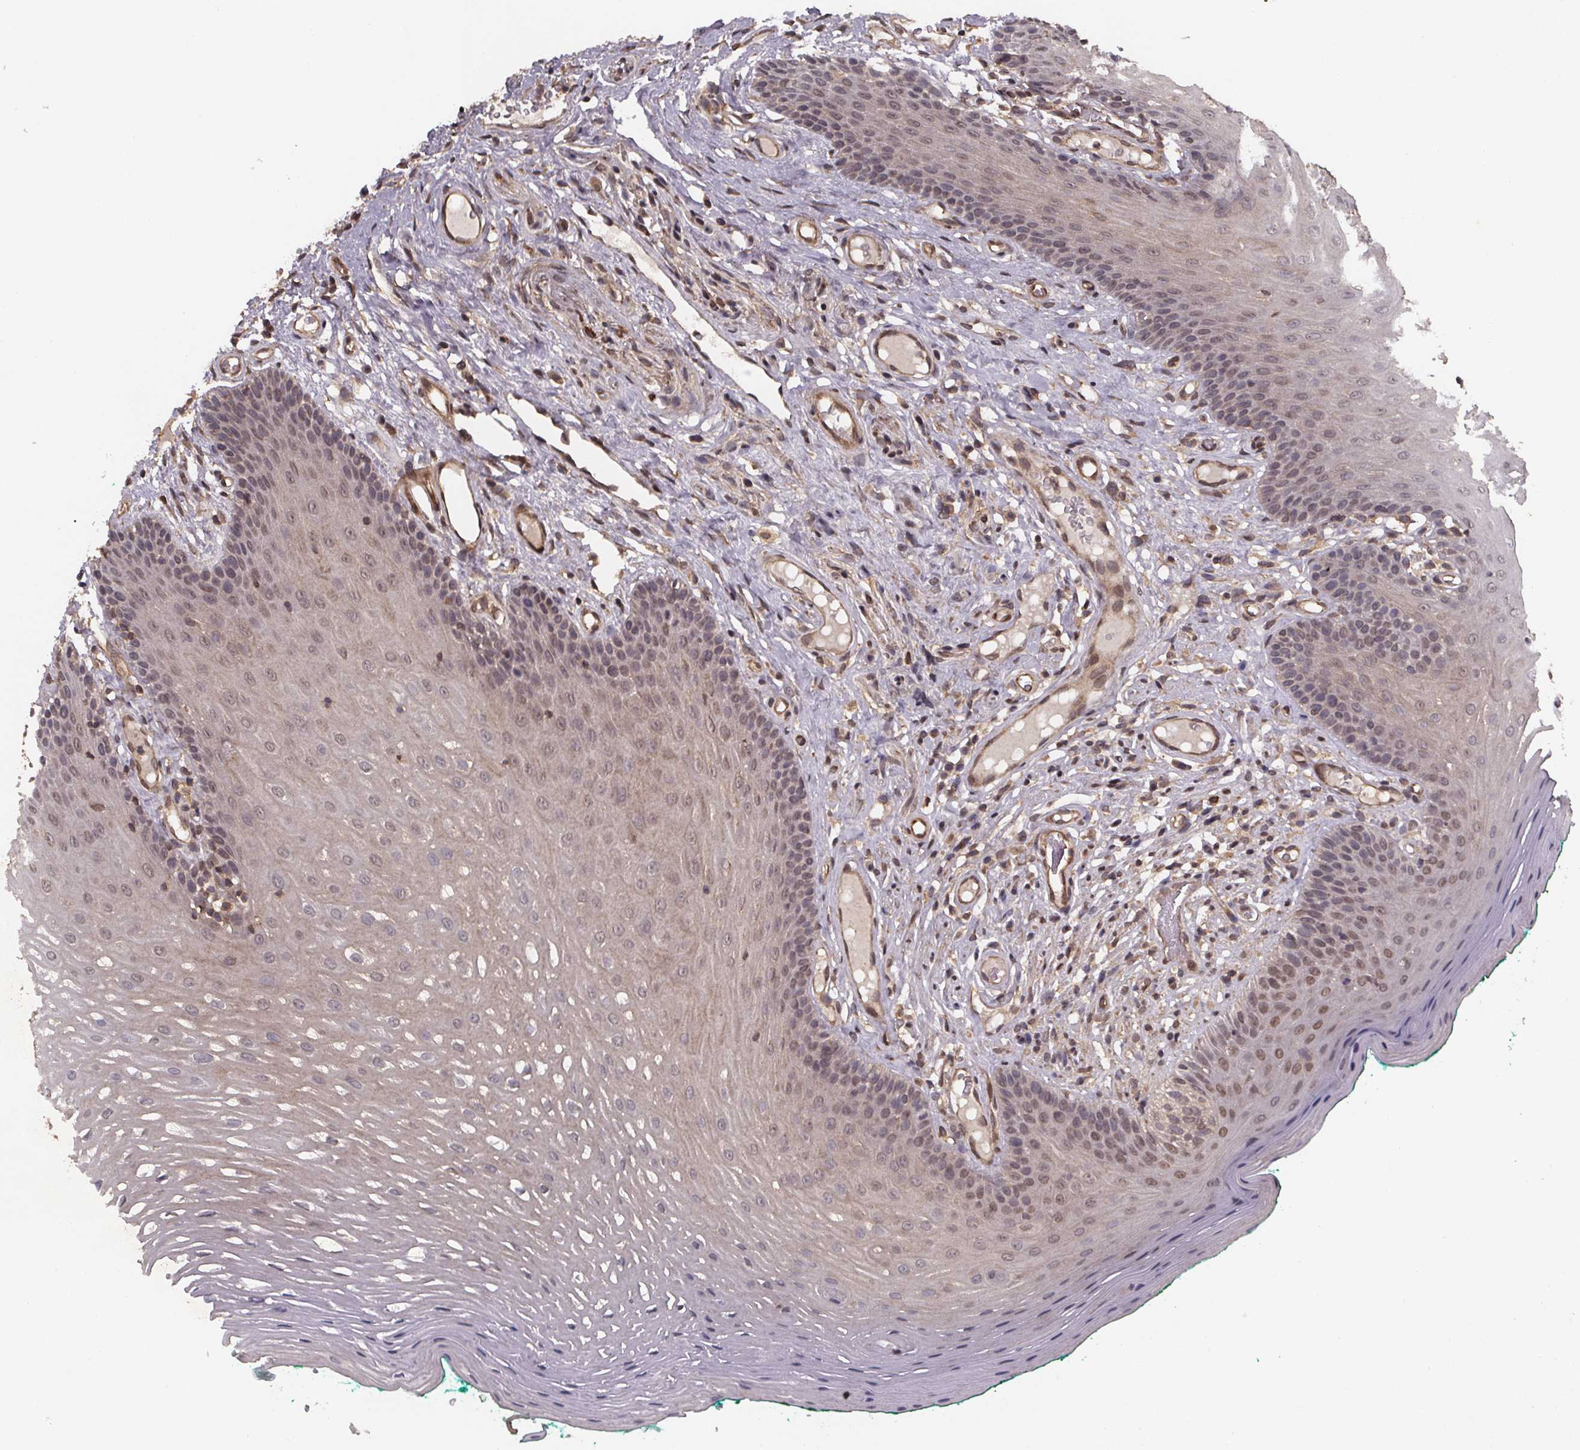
{"staining": {"intensity": "moderate", "quantity": "<25%", "location": "nuclear"}, "tissue": "oral mucosa", "cell_type": "Squamous epithelial cells", "image_type": "normal", "snomed": [{"axis": "morphology", "description": "Normal tissue, NOS"}, {"axis": "morphology", "description": "Squamous cell carcinoma, NOS"}, {"axis": "topography", "description": "Oral tissue"}, {"axis": "topography", "description": "Head-Neck"}], "caption": "Oral mucosa was stained to show a protein in brown. There is low levels of moderate nuclear staining in about <25% of squamous epithelial cells. (DAB (3,3'-diaminobenzidine) IHC with brightfield microscopy, high magnification).", "gene": "PIERCE2", "patient": {"sex": "male", "age": 78}}